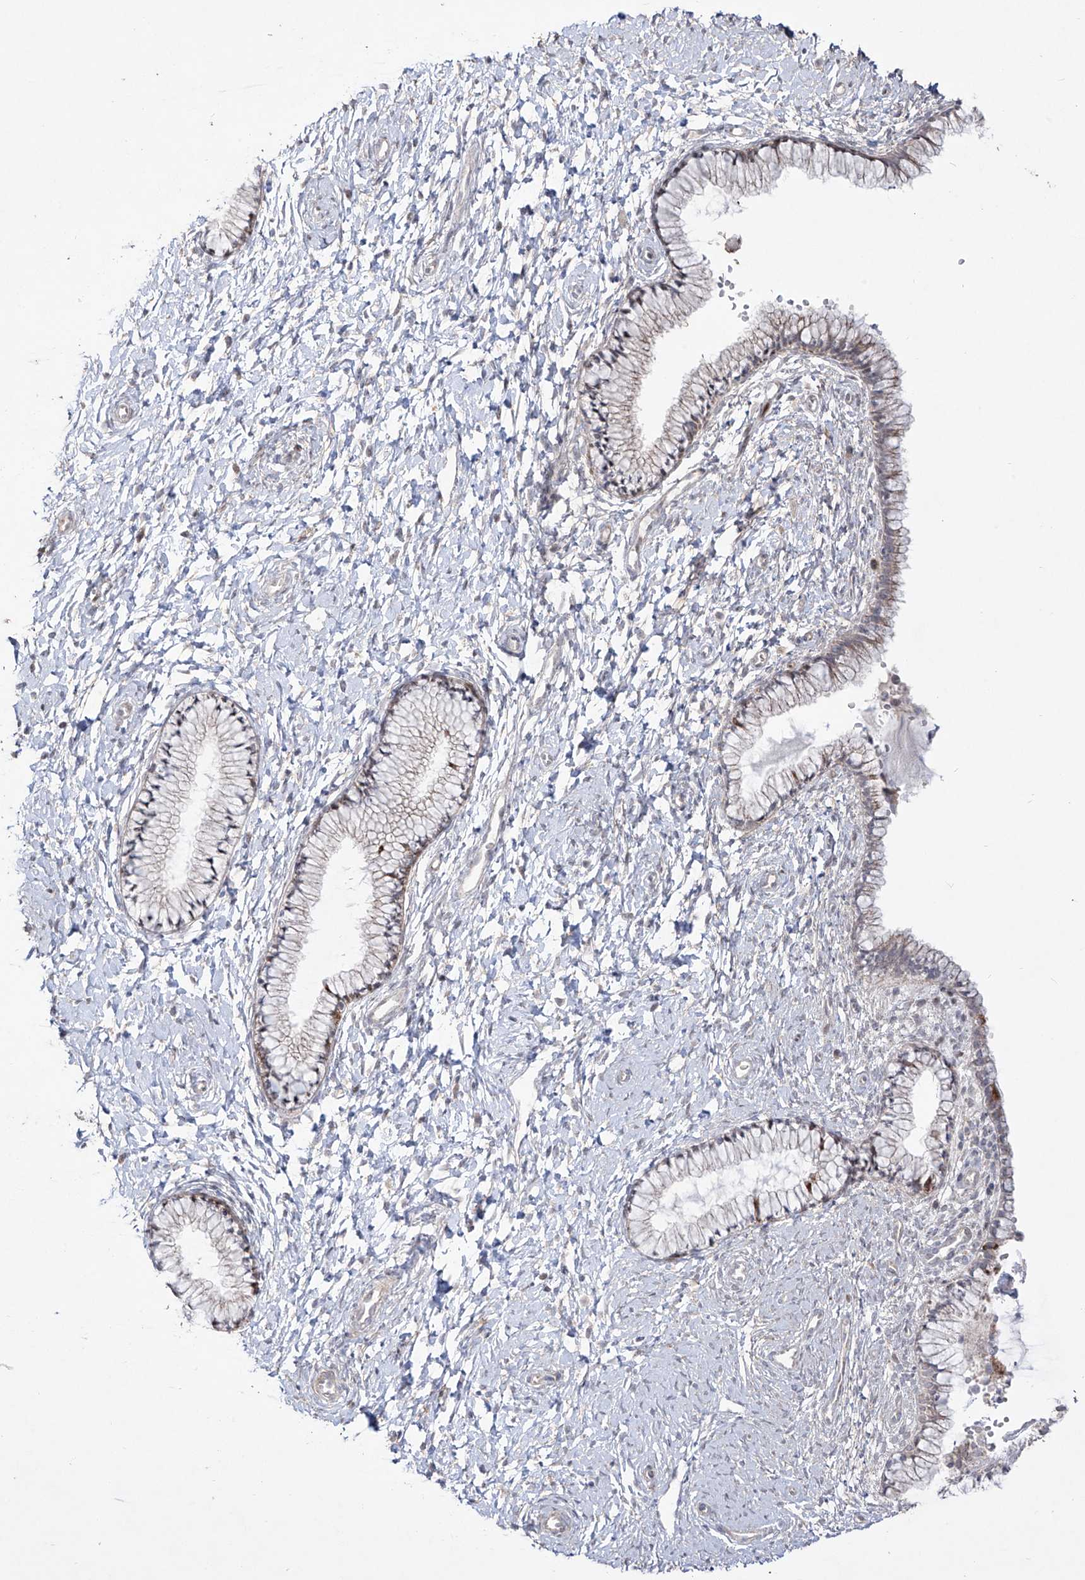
{"staining": {"intensity": "weak", "quantity": "<25%", "location": "cytoplasmic/membranous"}, "tissue": "cervix", "cell_type": "Glandular cells", "image_type": "normal", "snomed": [{"axis": "morphology", "description": "Normal tissue, NOS"}, {"axis": "topography", "description": "Cervix"}], "caption": "This image is of unremarkable cervix stained with immunohistochemistry to label a protein in brown with the nuclei are counter-stained blue. There is no positivity in glandular cells. (DAB (3,3'-diaminobenzidine) immunohistochemistry (IHC) with hematoxylin counter stain).", "gene": "YKT6", "patient": {"sex": "female", "age": 33}}